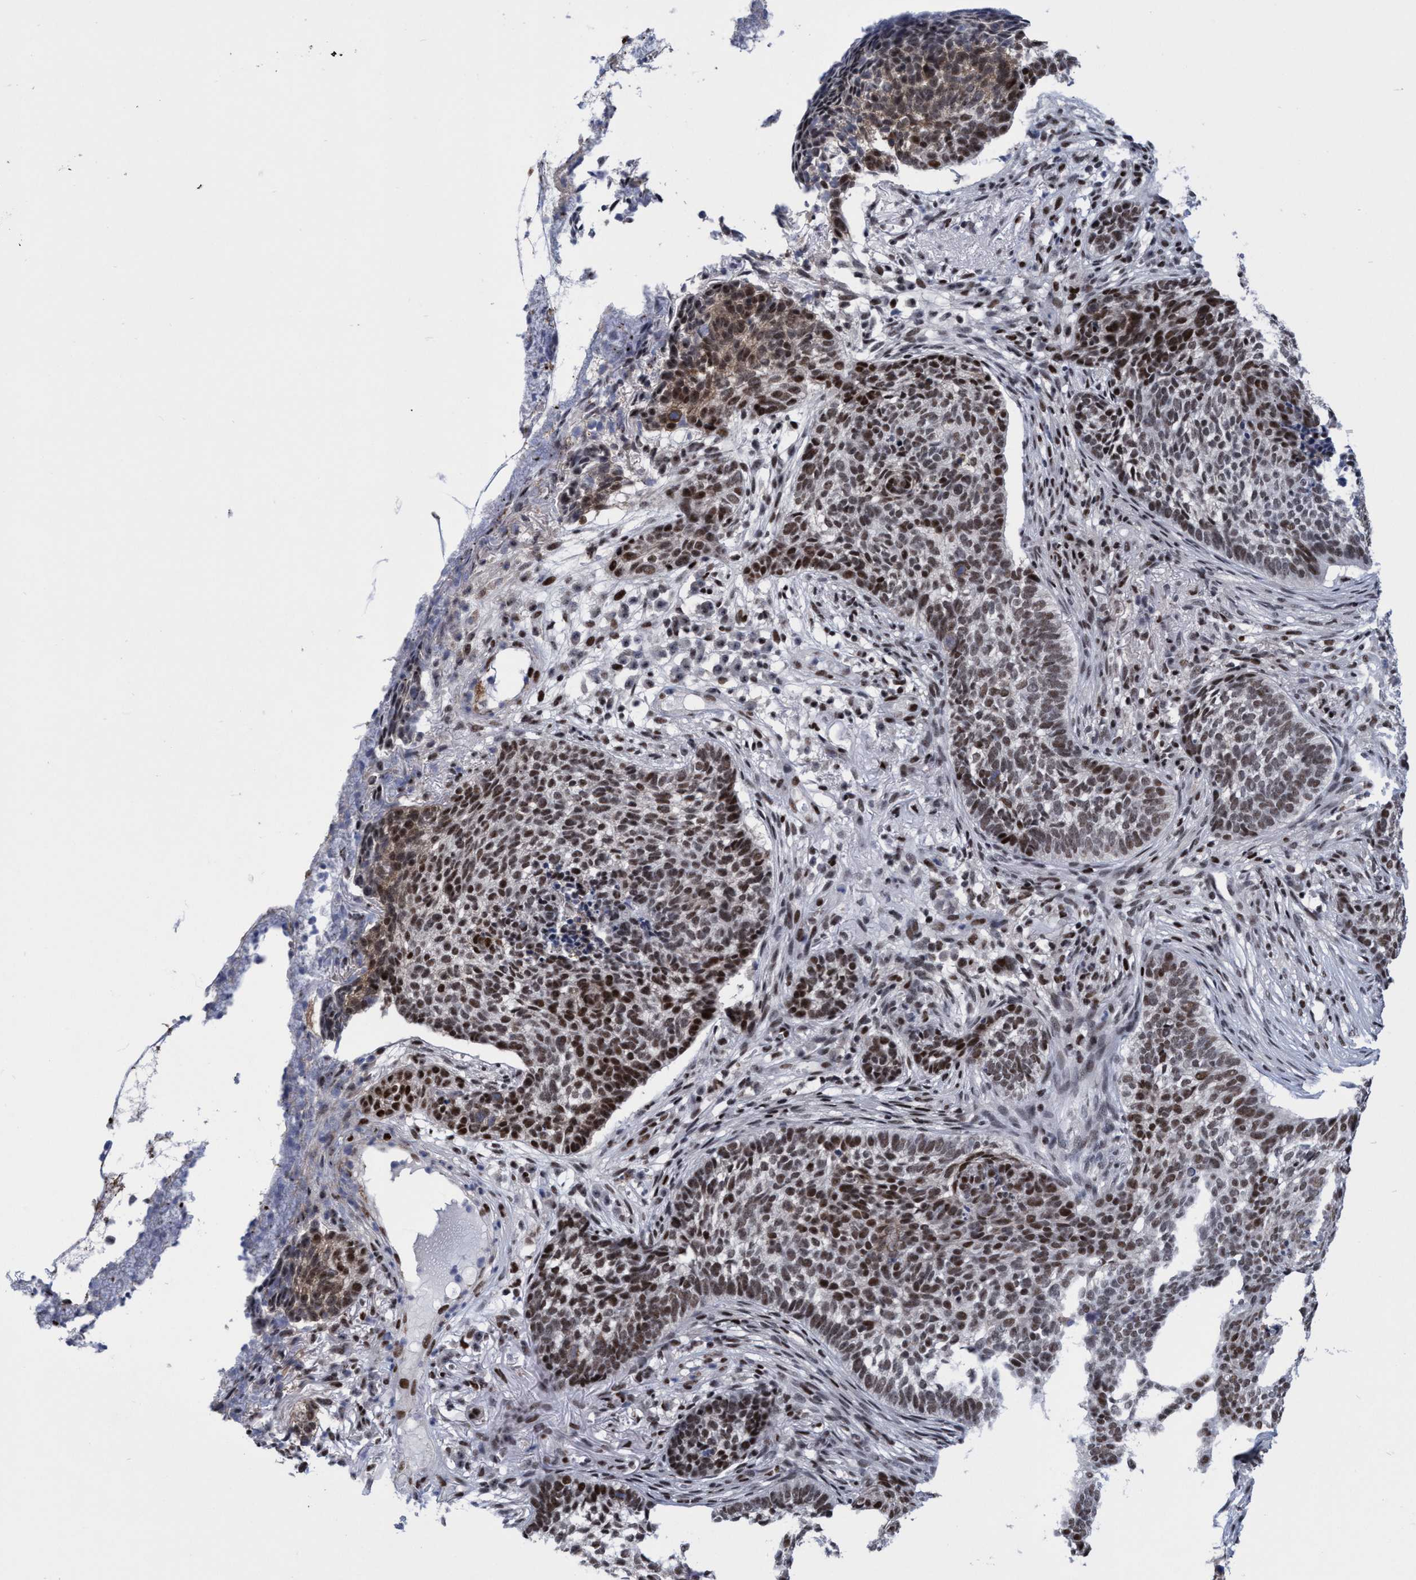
{"staining": {"intensity": "moderate", "quantity": ">75%", "location": "nuclear"}, "tissue": "skin cancer", "cell_type": "Tumor cells", "image_type": "cancer", "snomed": [{"axis": "morphology", "description": "Basal cell carcinoma"}, {"axis": "topography", "description": "Skin"}], "caption": "DAB immunohistochemical staining of human skin cancer (basal cell carcinoma) exhibits moderate nuclear protein positivity in approximately >75% of tumor cells. (Brightfield microscopy of DAB IHC at high magnification).", "gene": "C9orf78", "patient": {"sex": "male", "age": 85}}